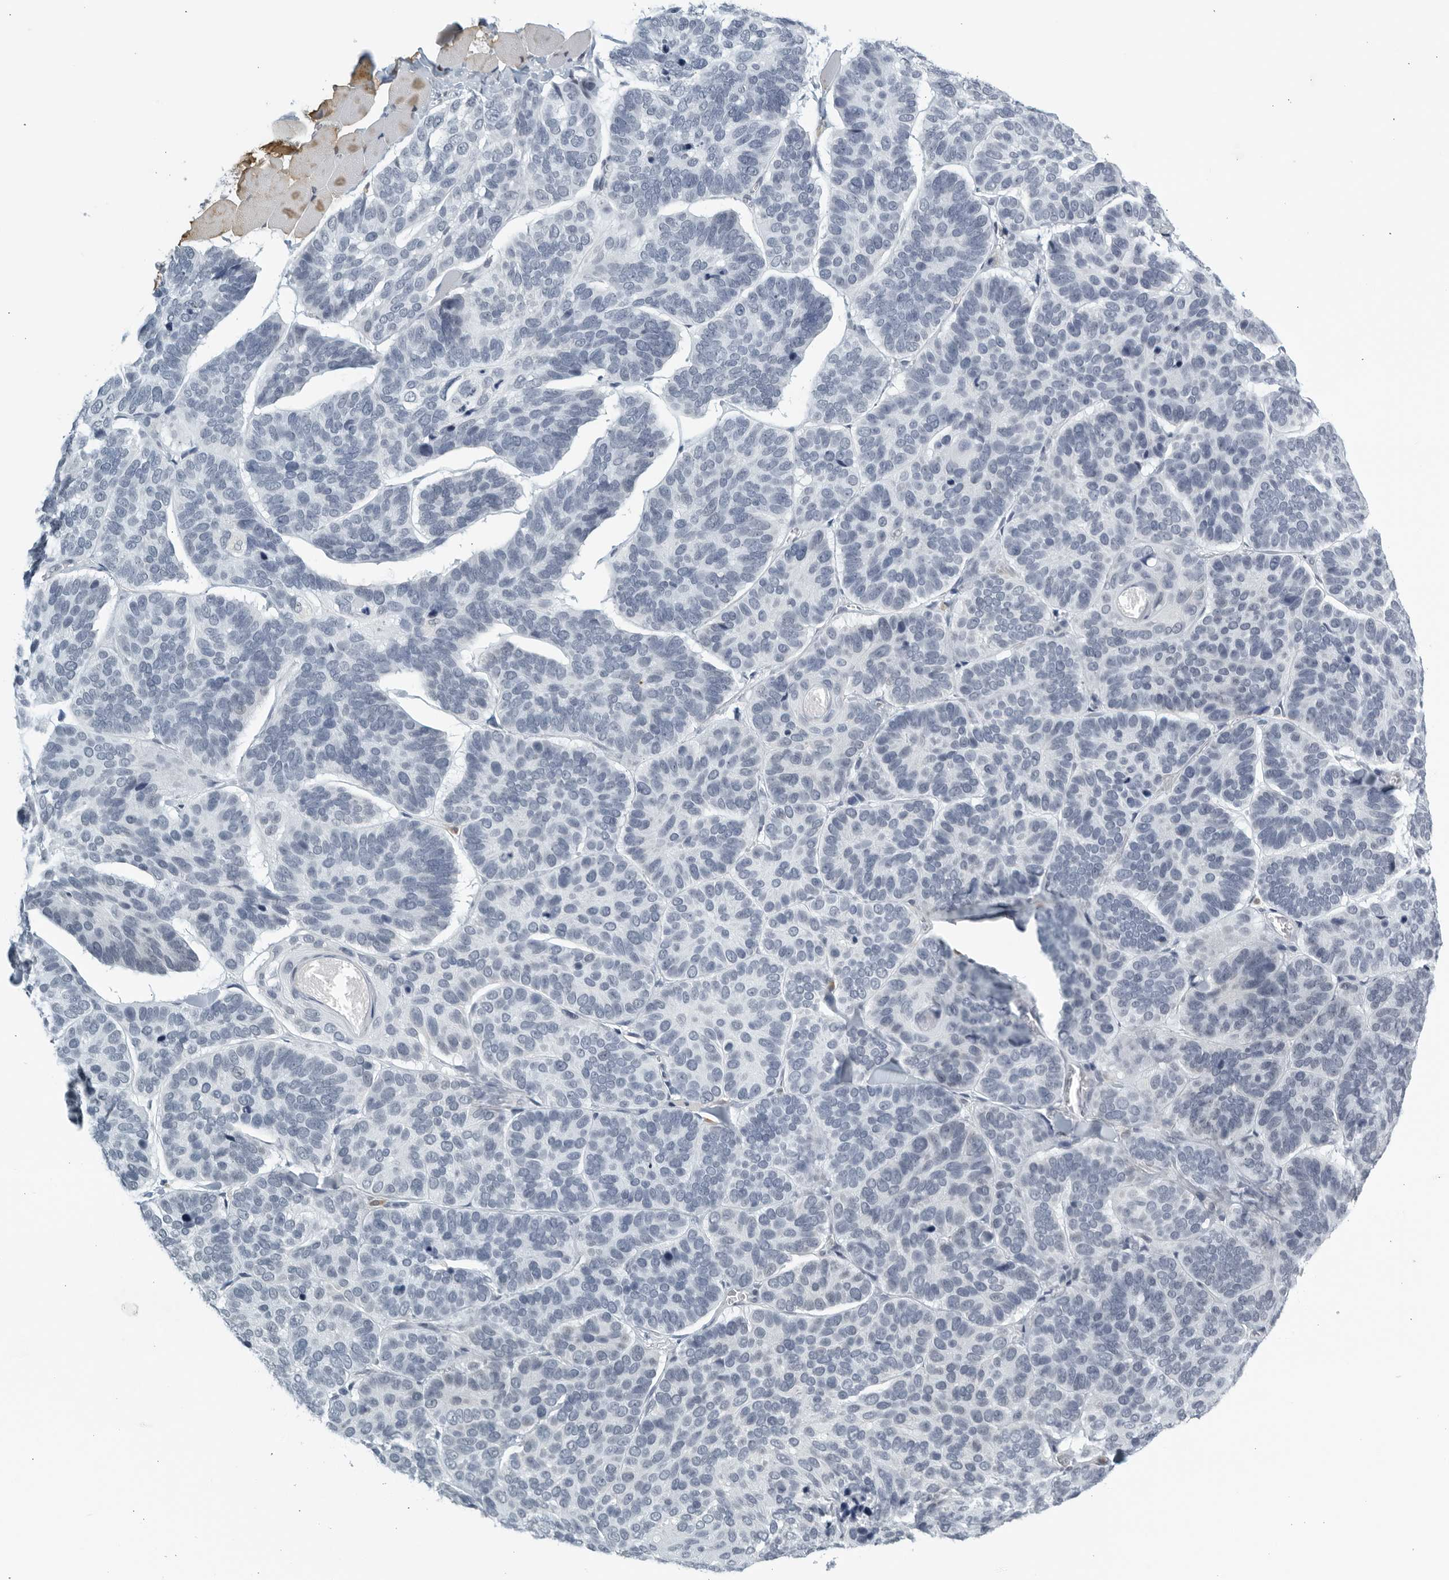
{"staining": {"intensity": "negative", "quantity": "none", "location": "none"}, "tissue": "skin cancer", "cell_type": "Tumor cells", "image_type": "cancer", "snomed": [{"axis": "morphology", "description": "Basal cell carcinoma"}, {"axis": "topography", "description": "Skin"}], "caption": "A high-resolution image shows IHC staining of skin cancer, which exhibits no significant positivity in tumor cells.", "gene": "KLK7", "patient": {"sex": "male", "age": 62}}